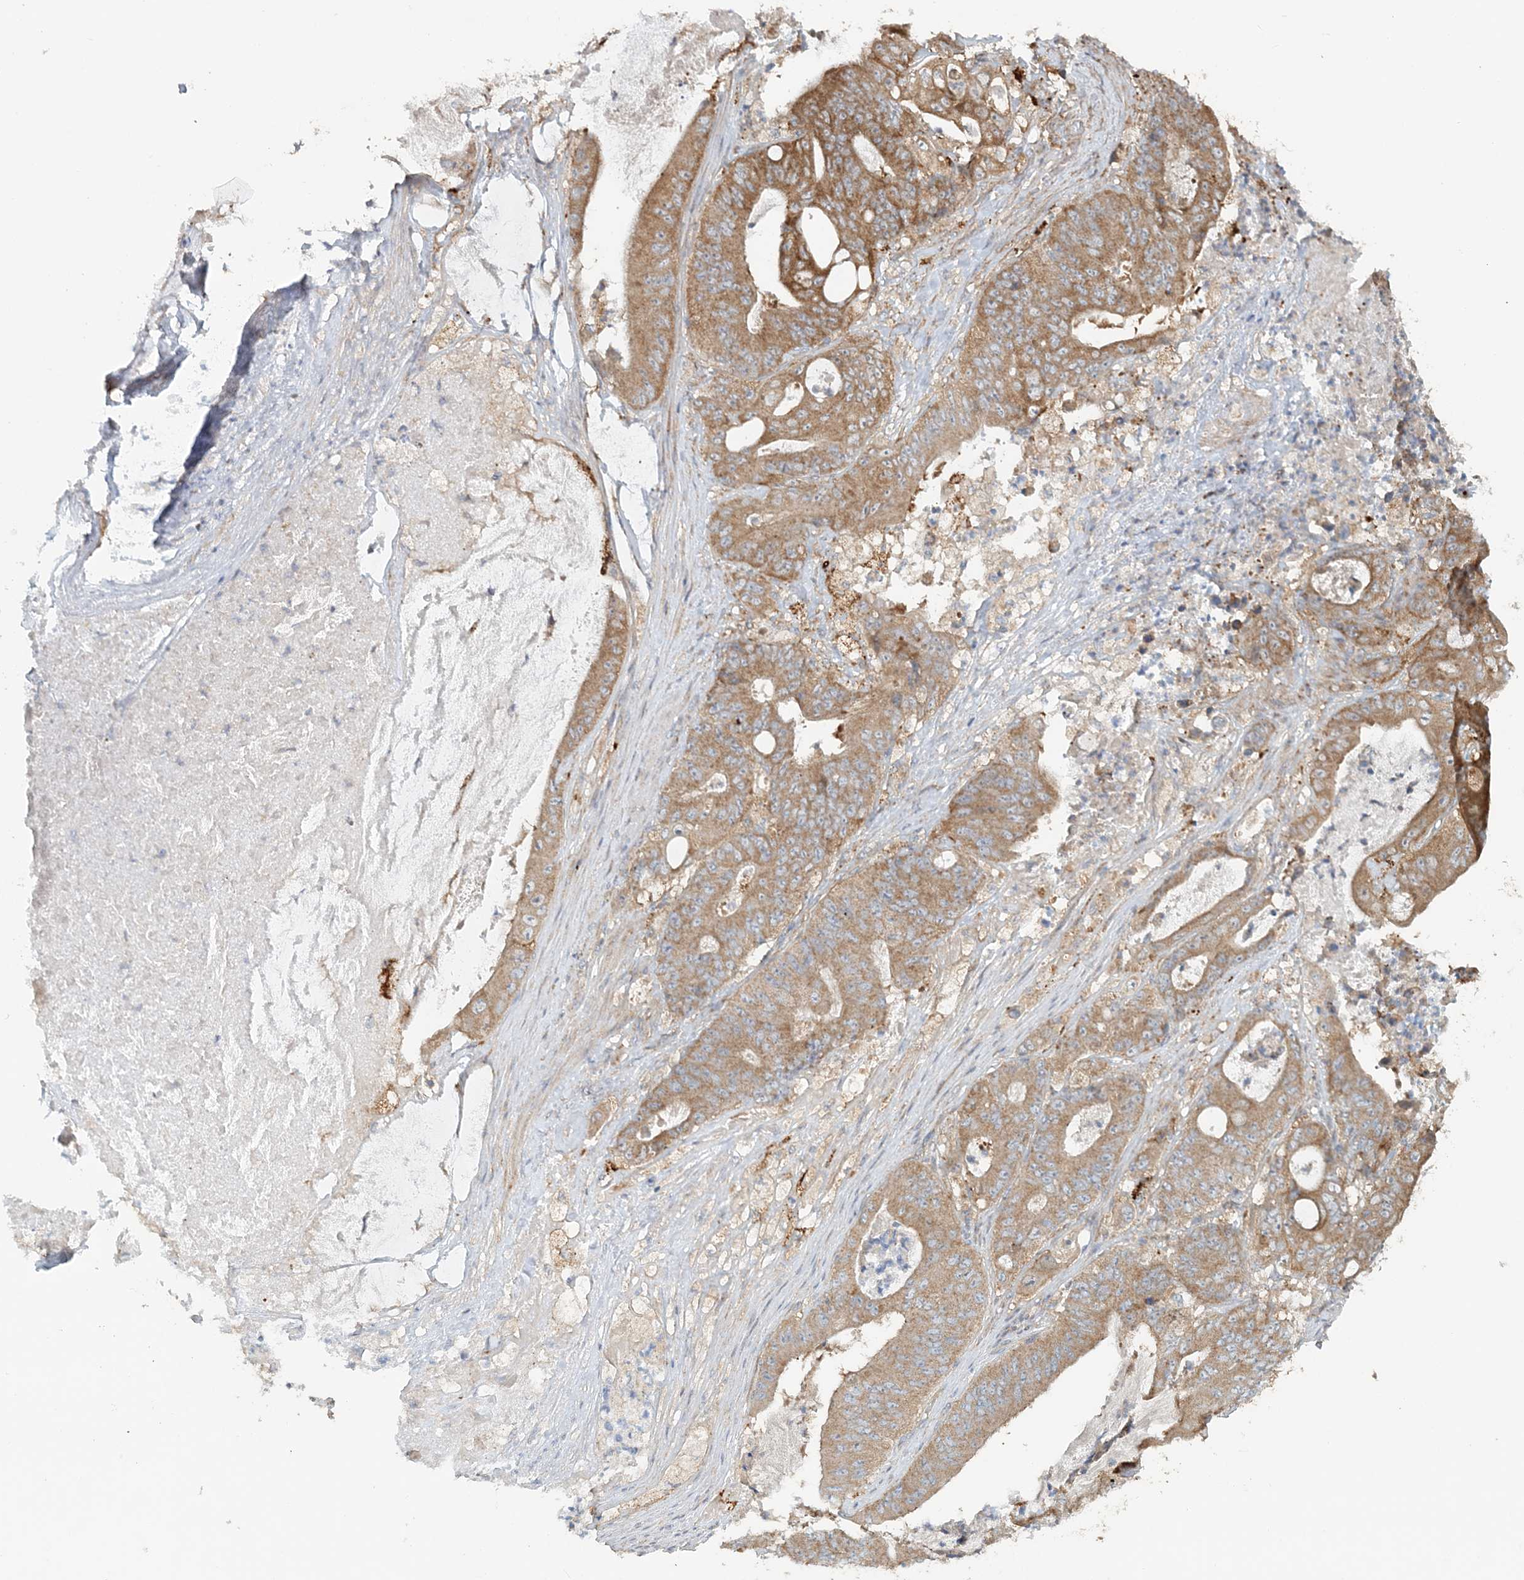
{"staining": {"intensity": "moderate", "quantity": ">75%", "location": "cytoplasmic/membranous"}, "tissue": "stomach cancer", "cell_type": "Tumor cells", "image_type": "cancer", "snomed": [{"axis": "morphology", "description": "Adenocarcinoma, NOS"}, {"axis": "topography", "description": "Stomach"}], "caption": "Moderate cytoplasmic/membranous expression for a protein is present in approximately >75% of tumor cells of stomach adenocarcinoma using immunohistochemistry.", "gene": "MMUT", "patient": {"sex": "female", "age": 73}}